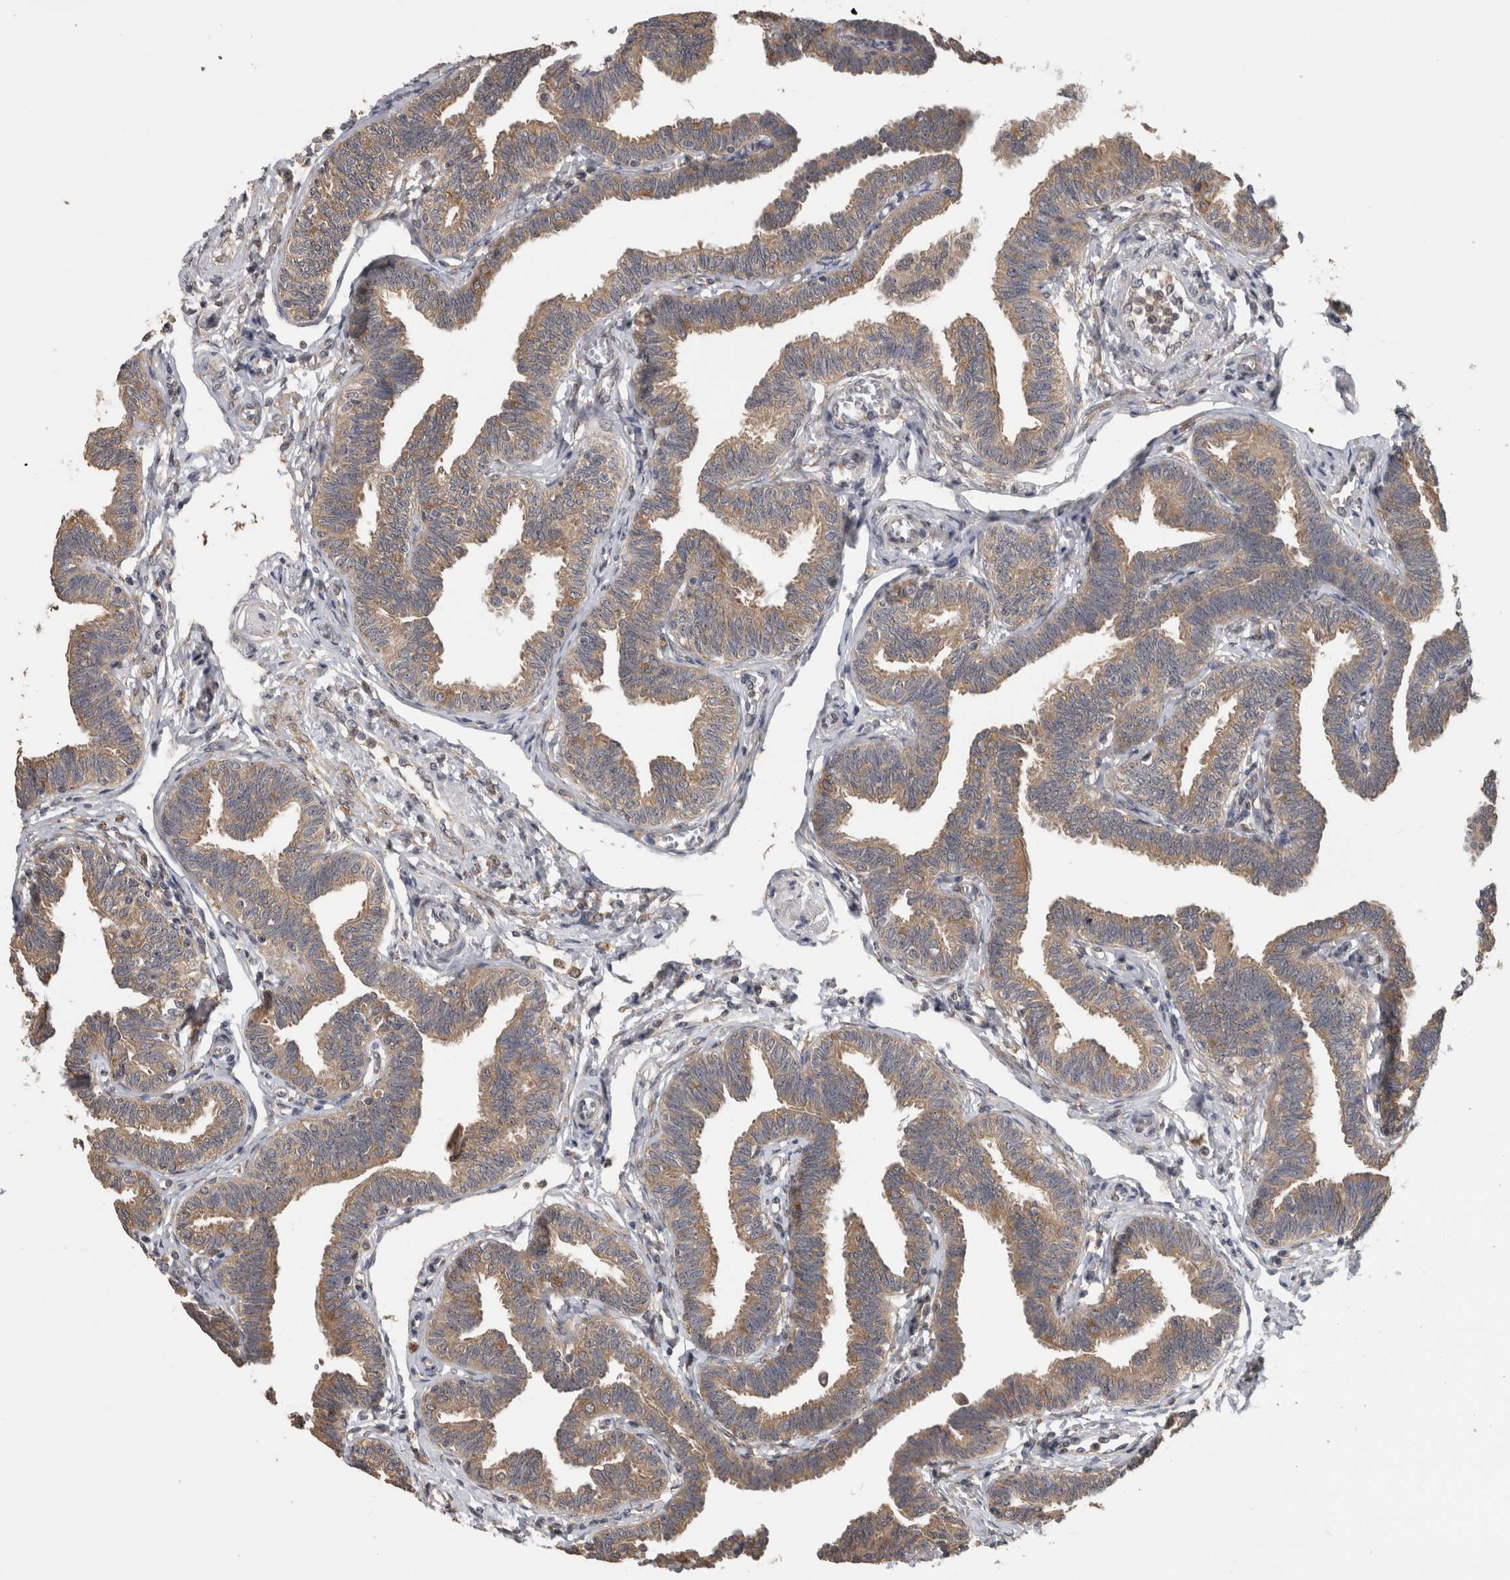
{"staining": {"intensity": "moderate", "quantity": ">75%", "location": "cytoplasmic/membranous"}, "tissue": "fallopian tube", "cell_type": "Glandular cells", "image_type": "normal", "snomed": [{"axis": "morphology", "description": "Normal tissue, NOS"}, {"axis": "topography", "description": "Fallopian tube"}, {"axis": "topography", "description": "Ovary"}], "caption": "Glandular cells reveal medium levels of moderate cytoplasmic/membranous expression in approximately >75% of cells in unremarkable fallopian tube. The protein of interest is shown in brown color, while the nuclei are stained blue.", "gene": "ATXN2", "patient": {"sex": "female", "age": 23}}